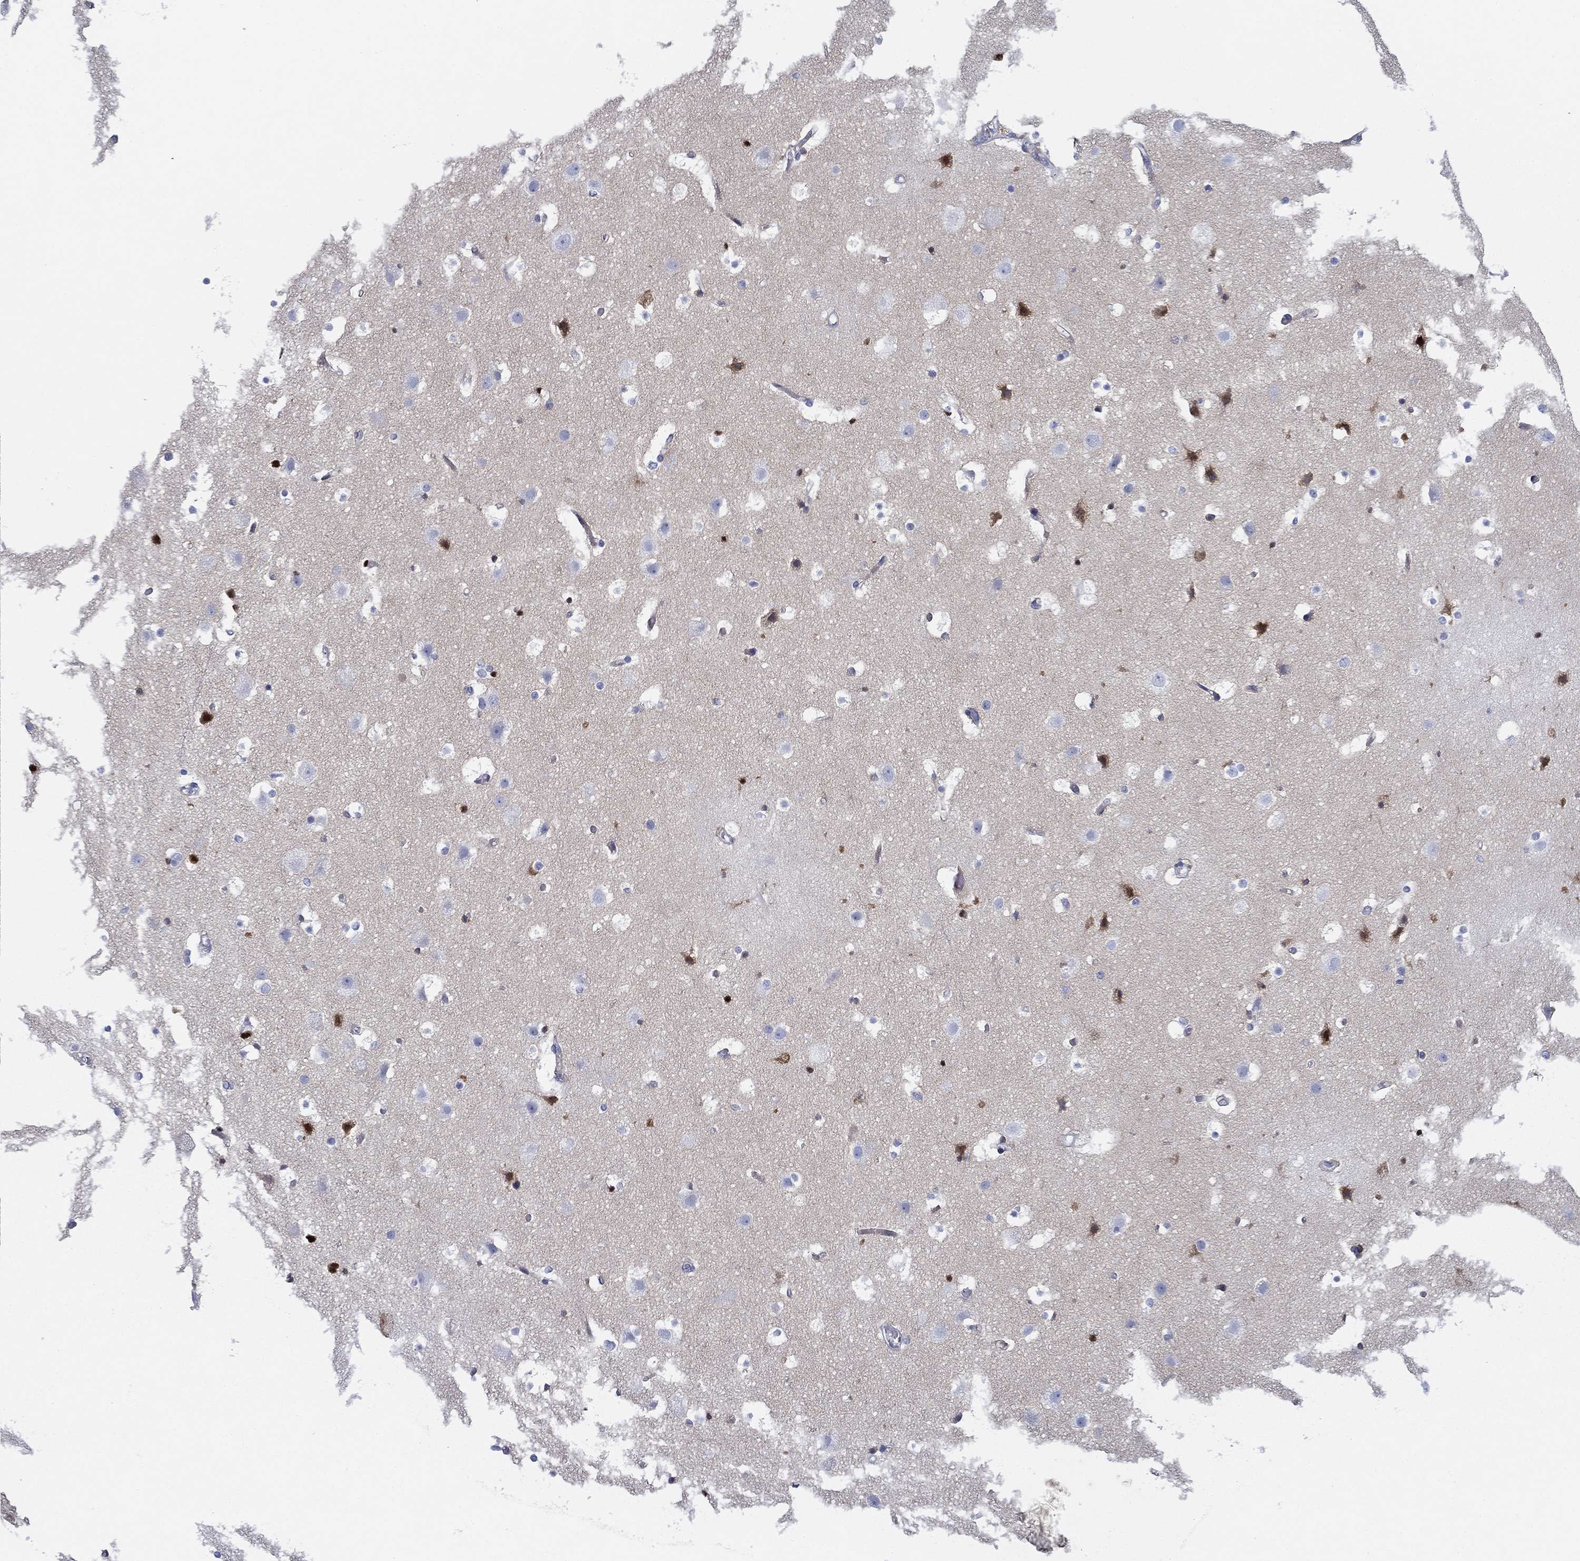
{"staining": {"intensity": "negative", "quantity": "none", "location": "none"}, "tissue": "cerebral cortex", "cell_type": "Endothelial cells", "image_type": "normal", "snomed": [{"axis": "morphology", "description": "Normal tissue, NOS"}, {"axis": "topography", "description": "Cerebral cortex"}], "caption": "Image shows no protein staining in endothelial cells of unremarkable cerebral cortex.", "gene": "GPC1", "patient": {"sex": "female", "age": 52}}